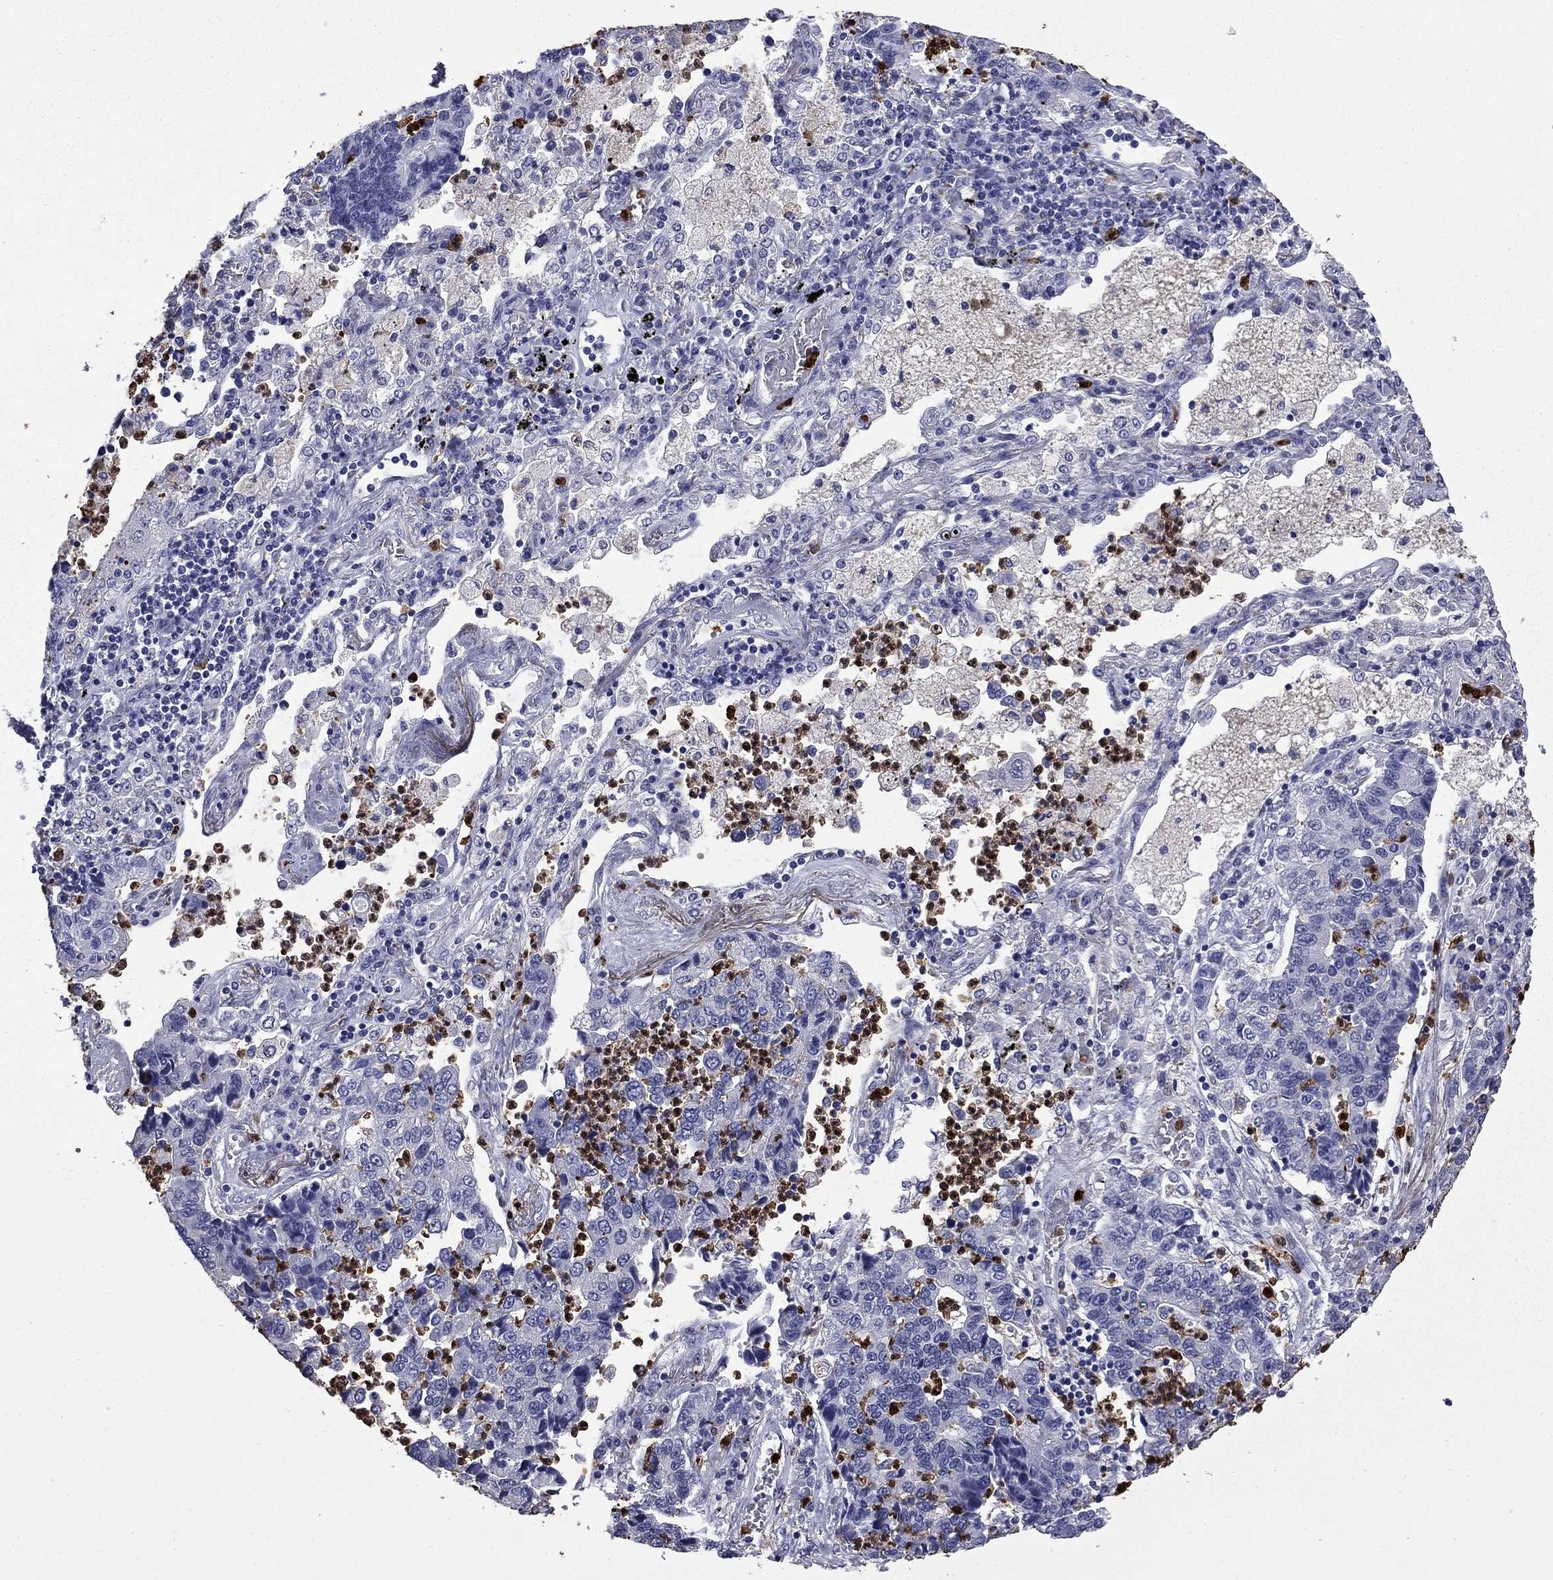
{"staining": {"intensity": "negative", "quantity": "none", "location": "none"}, "tissue": "lung cancer", "cell_type": "Tumor cells", "image_type": "cancer", "snomed": [{"axis": "morphology", "description": "Adenocarcinoma, NOS"}, {"axis": "topography", "description": "Lung"}], "caption": "Human lung adenocarcinoma stained for a protein using IHC shows no positivity in tumor cells.", "gene": "TRIM29", "patient": {"sex": "female", "age": 57}}